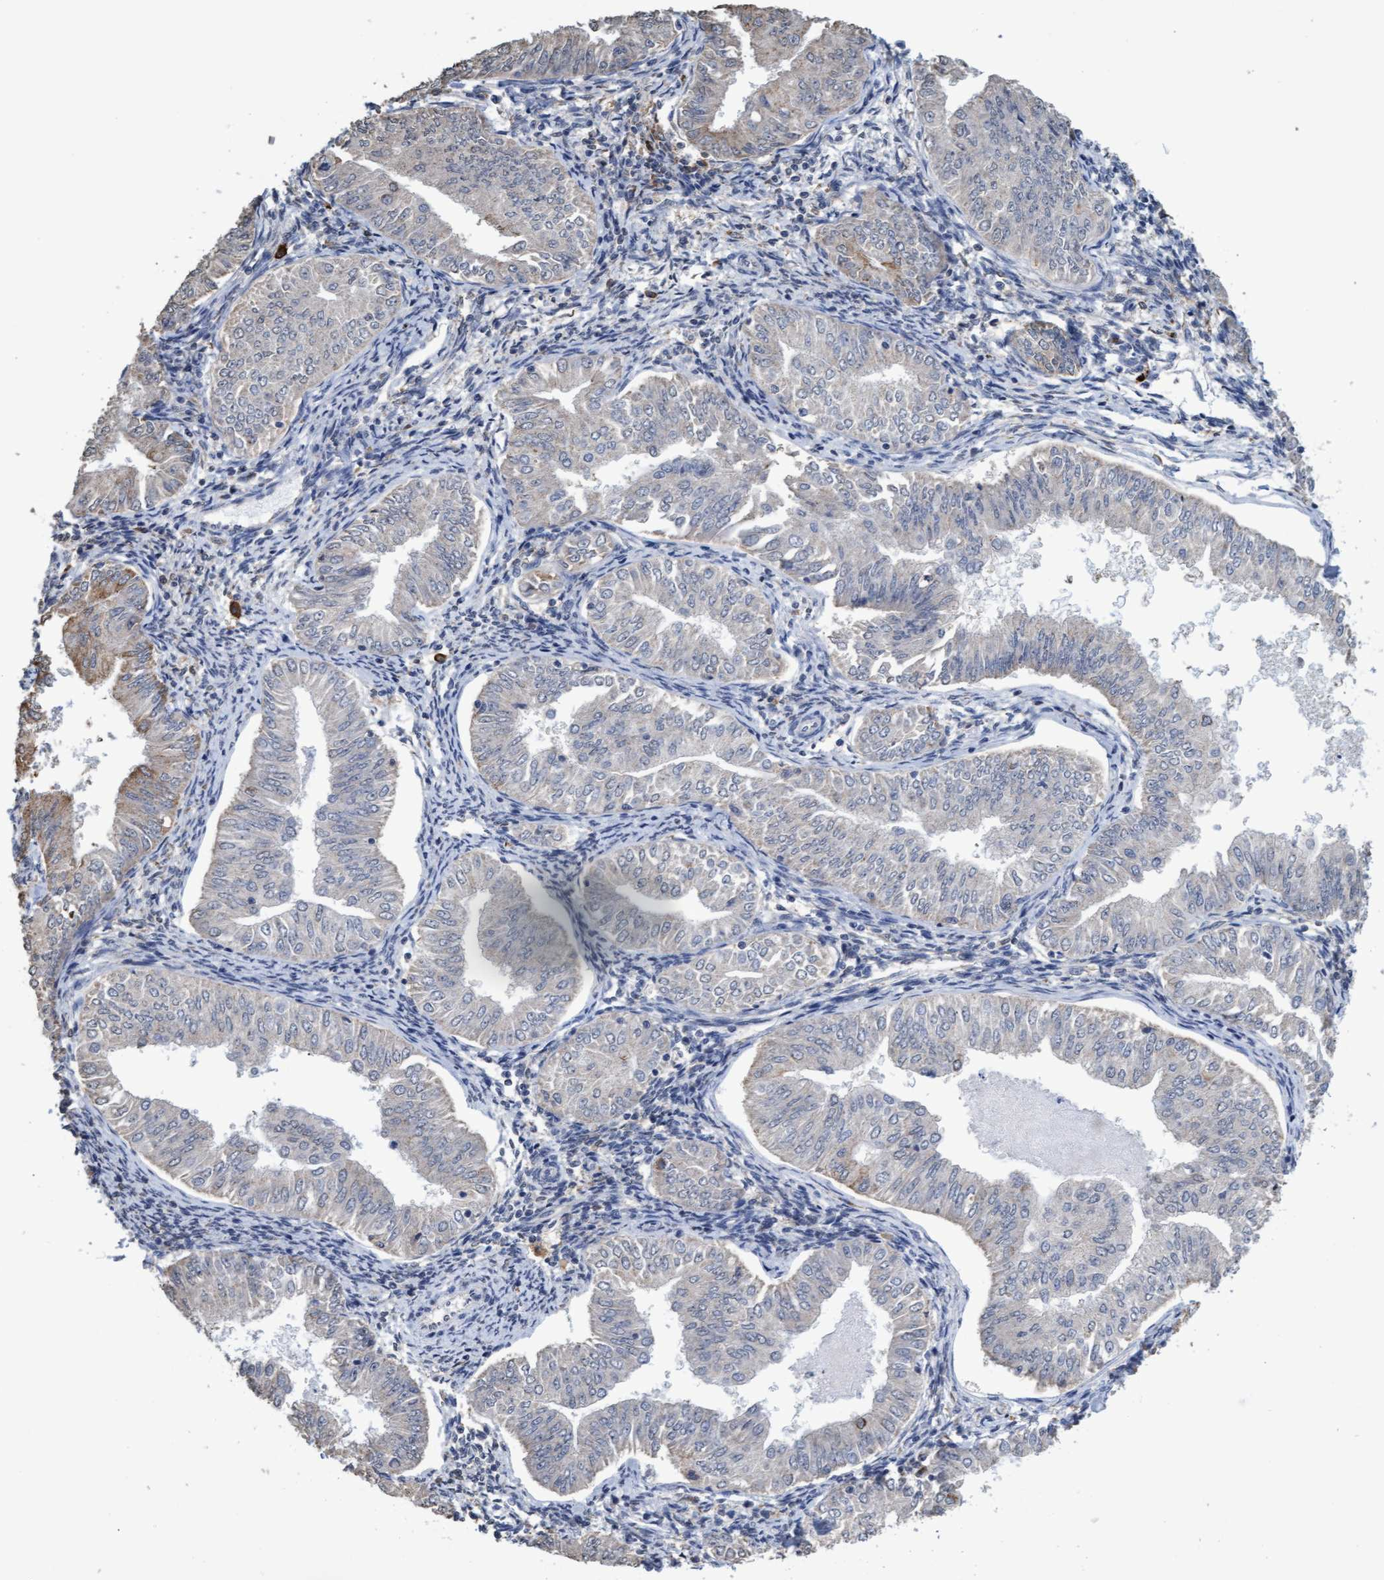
{"staining": {"intensity": "weak", "quantity": "<25%", "location": "cytoplasmic/membranous"}, "tissue": "endometrial cancer", "cell_type": "Tumor cells", "image_type": "cancer", "snomed": [{"axis": "morphology", "description": "Normal tissue, NOS"}, {"axis": "morphology", "description": "Adenocarcinoma, NOS"}, {"axis": "topography", "description": "Endometrium"}], "caption": "Endometrial adenocarcinoma was stained to show a protein in brown. There is no significant positivity in tumor cells.", "gene": "GPR39", "patient": {"sex": "female", "age": 53}}